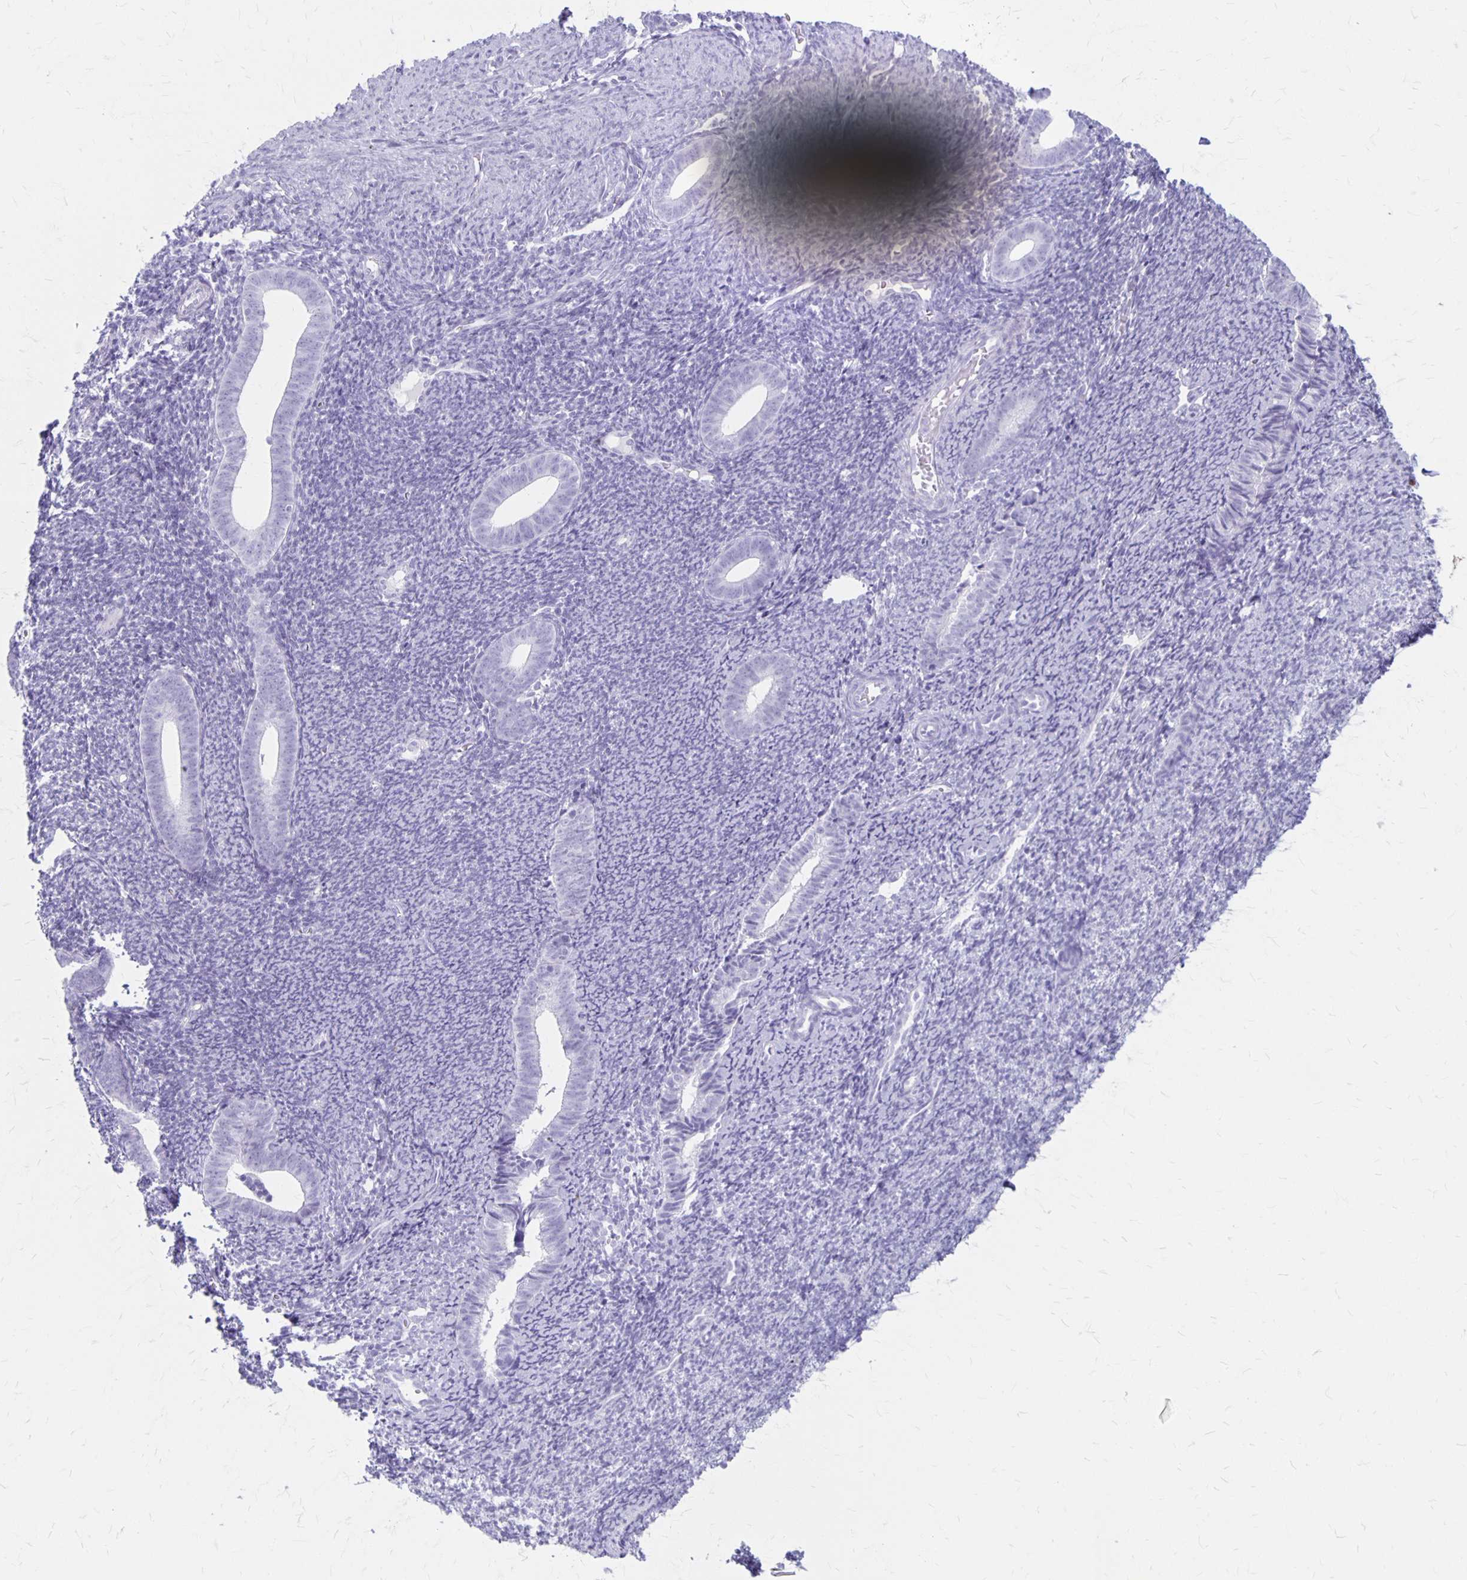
{"staining": {"intensity": "negative", "quantity": "none", "location": "none"}, "tissue": "endometrium", "cell_type": "Cells in endometrial stroma", "image_type": "normal", "snomed": [{"axis": "morphology", "description": "Normal tissue, NOS"}, {"axis": "topography", "description": "Endometrium"}], "caption": "This is a photomicrograph of immunohistochemistry (IHC) staining of unremarkable endometrium, which shows no expression in cells in endometrial stroma. The staining was performed using DAB (3,3'-diaminobenzidine) to visualize the protein expression in brown, while the nuclei were stained in blue with hematoxylin (Magnification: 20x).", "gene": "MAGEC2", "patient": {"sex": "female", "age": 39}}